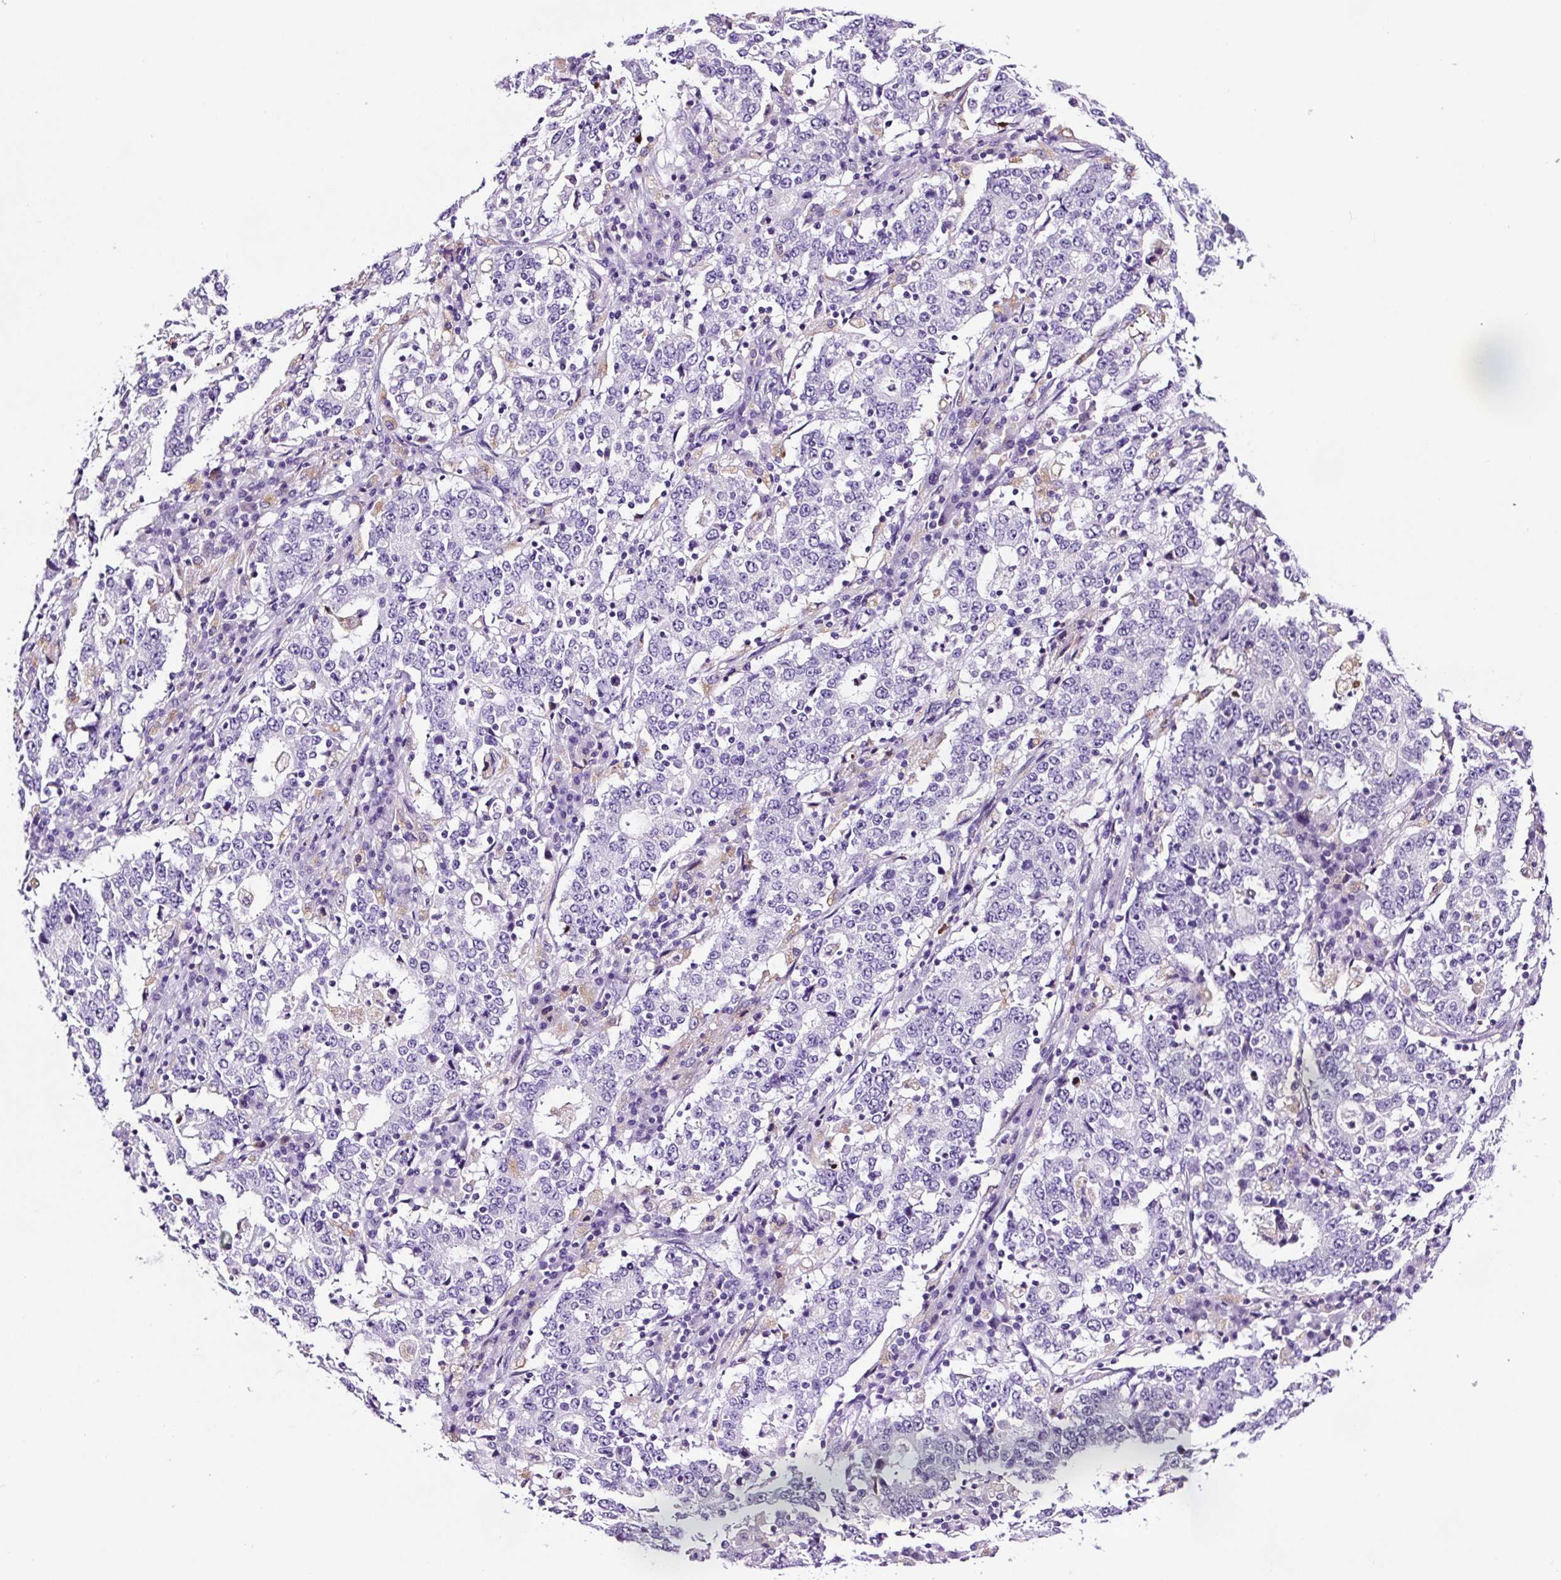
{"staining": {"intensity": "negative", "quantity": "none", "location": "none"}, "tissue": "stomach cancer", "cell_type": "Tumor cells", "image_type": "cancer", "snomed": [{"axis": "morphology", "description": "Adenocarcinoma, NOS"}, {"axis": "topography", "description": "Stomach"}], "caption": "A high-resolution photomicrograph shows IHC staining of stomach cancer (adenocarcinoma), which reveals no significant expression in tumor cells.", "gene": "FBXL7", "patient": {"sex": "male", "age": 59}}